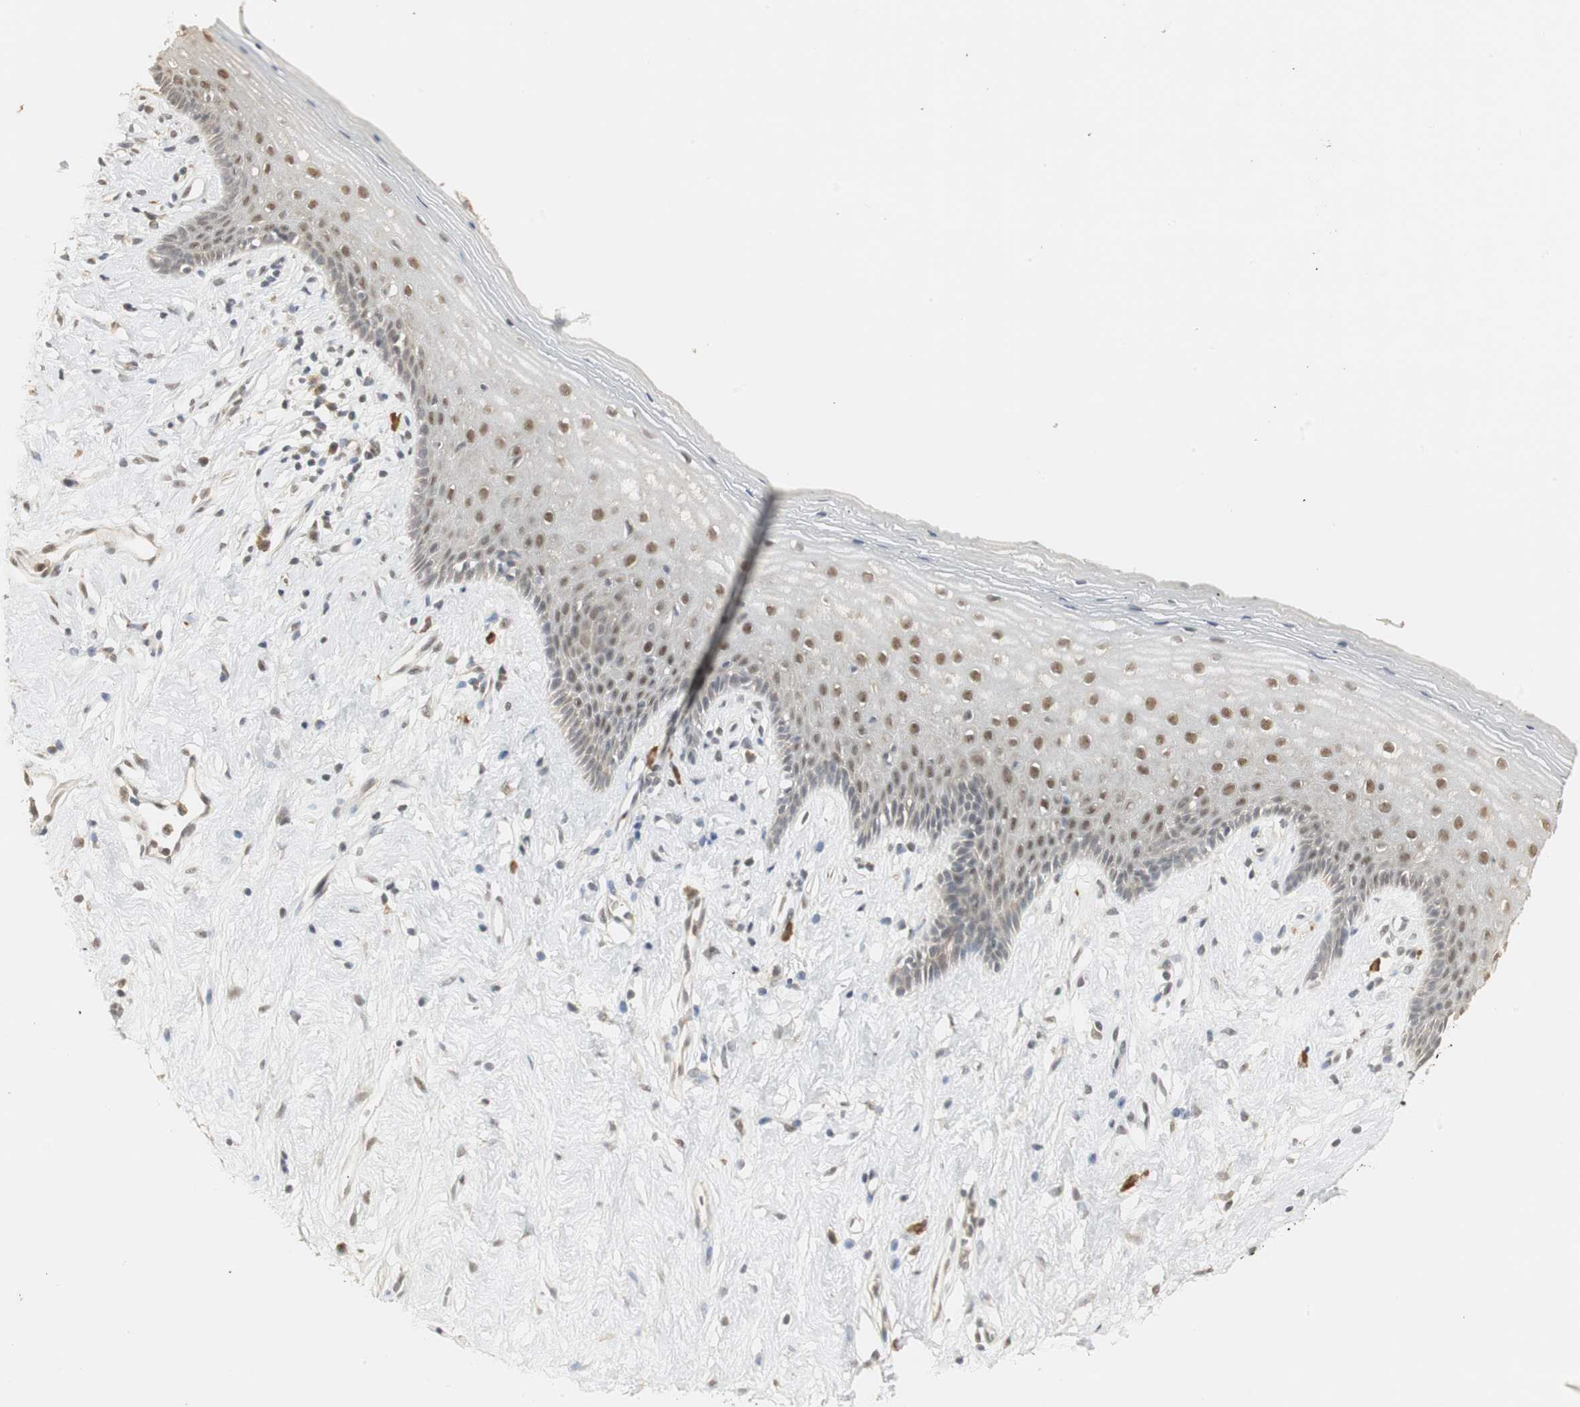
{"staining": {"intensity": "moderate", "quantity": ">75%", "location": "nuclear"}, "tissue": "vagina", "cell_type": "Squamous epithelial cells", "image_type": "normal", "snomed": [{"axis": "morphology", "description": "Normal tissue, NOS"}, {"axis": "topography", "description": "Vagina"}], "caption": "Immunohistochemistry (DAB) staining of normal vagina reveals moderate nuclear protein expression in approximately >75% of squamous epithelial cells.", "gene": "ELOA", "patient": {"sex": "female", "age": 44}}